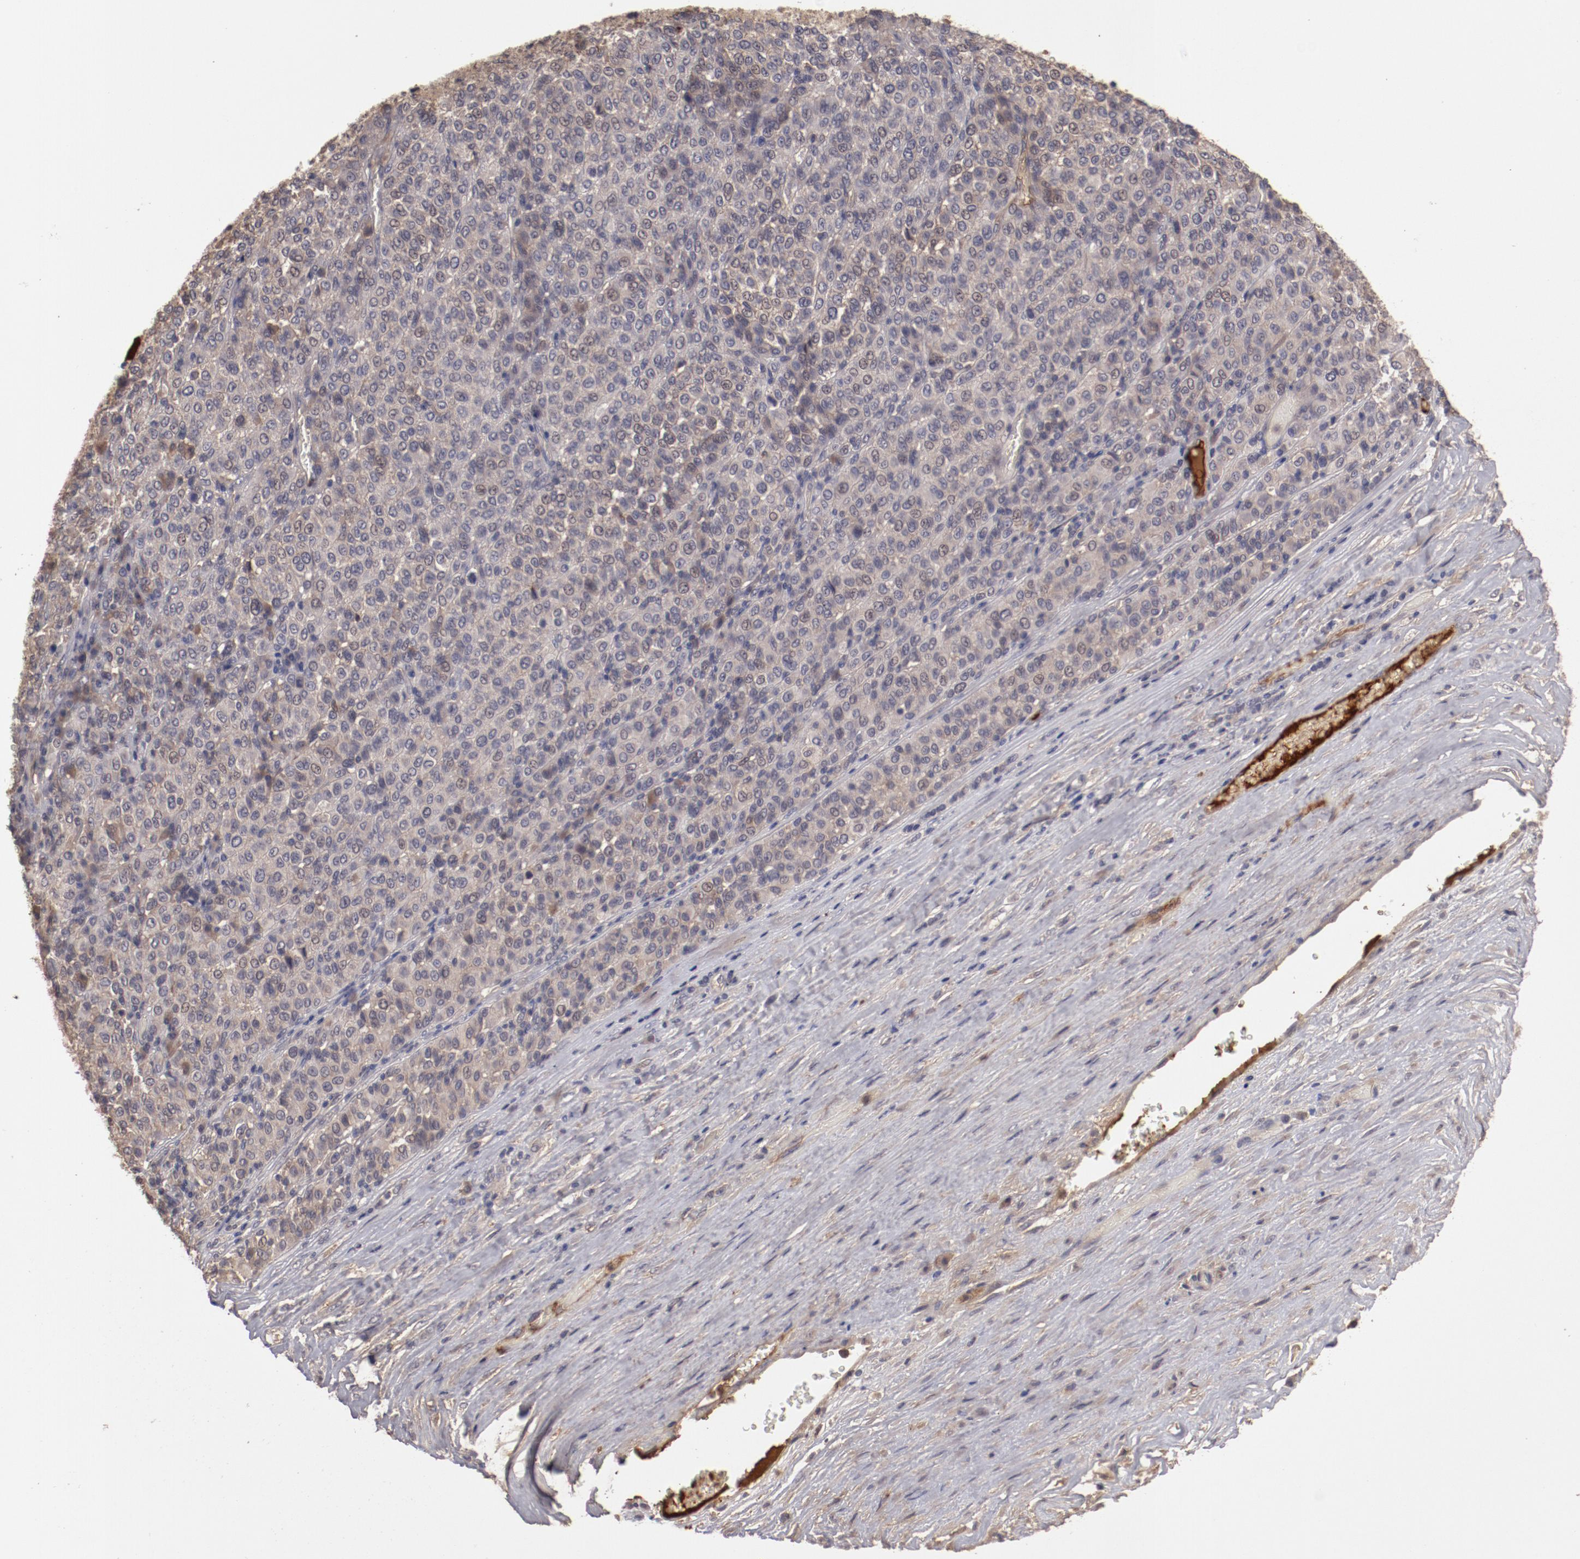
{"staining": {"intensity": "moderate", "quantity": "25%-75%", "location": "cytoplasmic/membranous"}, "tissue": "melanoma", "cell_type": "Tumor cells", "image_type": "cancer", "snomed": [{"axis": "morphology", "description": "Malignant melanoma, Metastatic site"}, {"axis": "topography", "description": "Pancreas"}], "caption": "A photomicrograph of human malignant melanoma (metastatic site) stained for a protein displays moderate cytoplasmic/membranous brown staining in tumor cells.", "gene": "CP", "patient": {"sex": "female", "age": 30}}